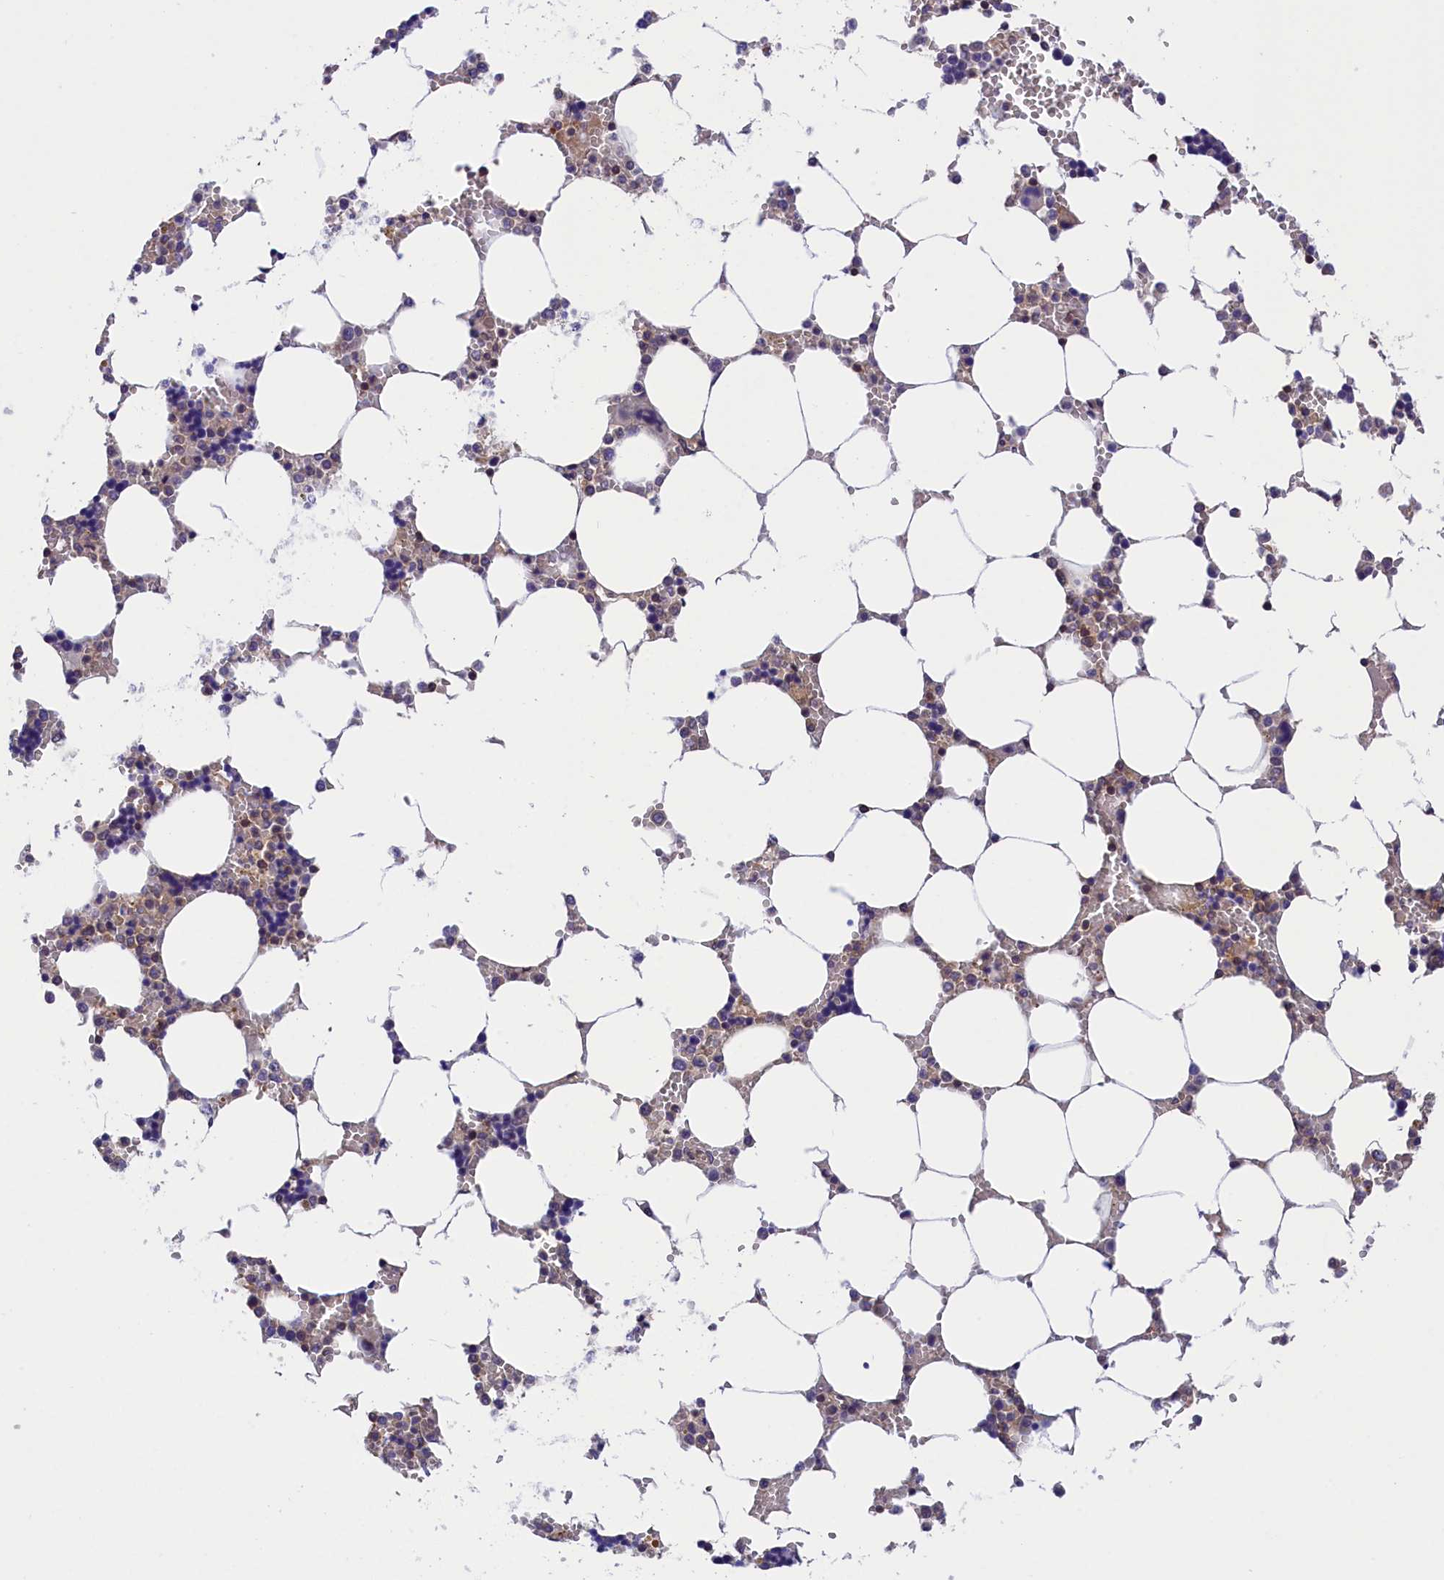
{"staining": {"intensity": "moderate", "quantity": ">75%", "location": "cytoplasmic/membranous"}, "tissue": "bone marrow", "cell_type": "Hematopoietic cells", "image_type": "normal", "snomed": [{"axis": "morphology", "description": "Normal tissue, NOS"}, {"axis": "topography", "description": "Bone marrow"}], "caption": "A medium amount of moderate cytoplasmic/membranous expression is present in about >75% of hematopoietic cells in normal bone marrow. The protein is stained brown, and the nuclei are stained in blue (DAB IHC with brightfield microscopy, high magnification).", "gene": "TBCB", "patient": {"sex": "male", "age": 64}}